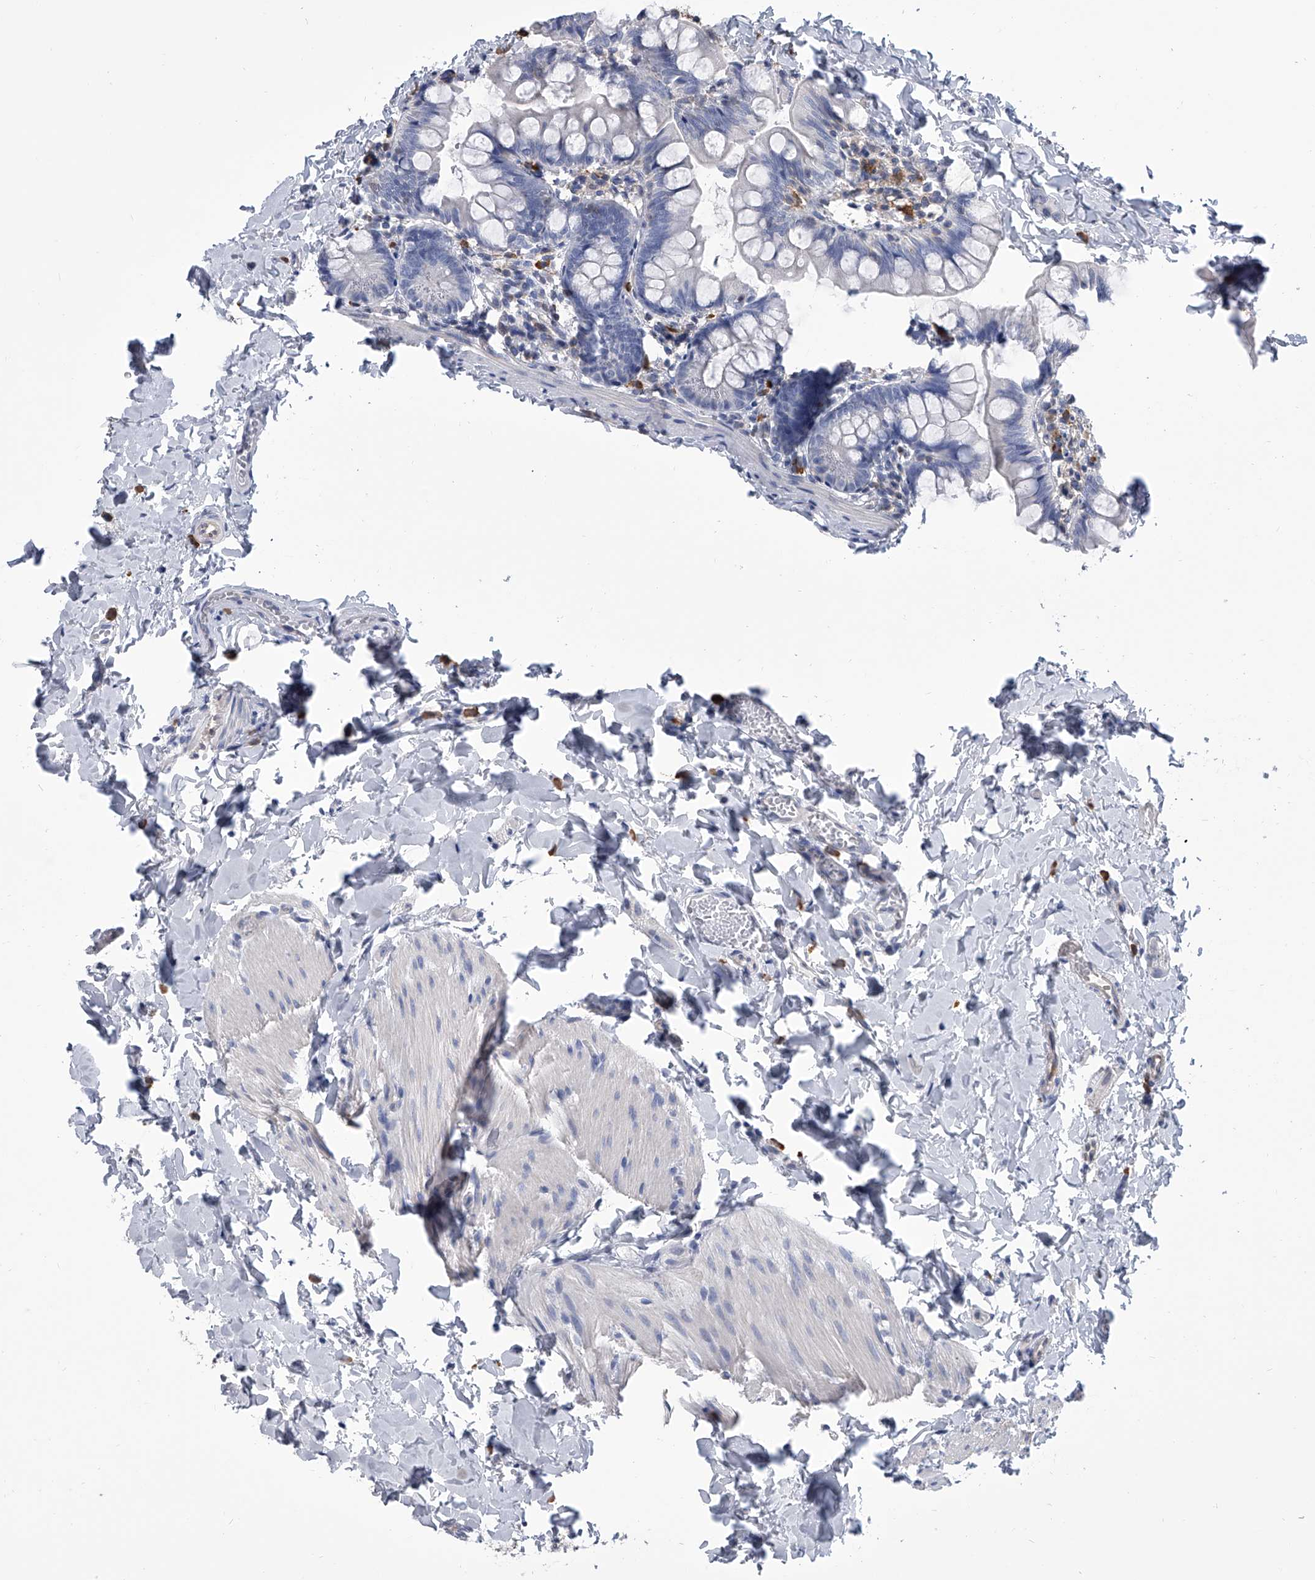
{"staining": {"intensity": "negative", "quantity": "none", "location": "none"}, "tissue": "small intestine", "cell_type": "Glandular cells", "image_type": "normal", "snomed": [{"axis": "morphology", "description": "Normal tissue, NOS"}, {"axis": "topography", "description": "Small intestine"}], "caption": "IHC photomicrograph of normal small intestine: small intestine stained with DAB displays no significant protein positivity in glandular cells. Brightfield microscopy of immunohistochemistry (IHC) stained with DAB (brown) and hematoxylin (blue), captured at high magnification.", "gene": "SERPINB9", "patient": {"sex": "male", "age": 7}}